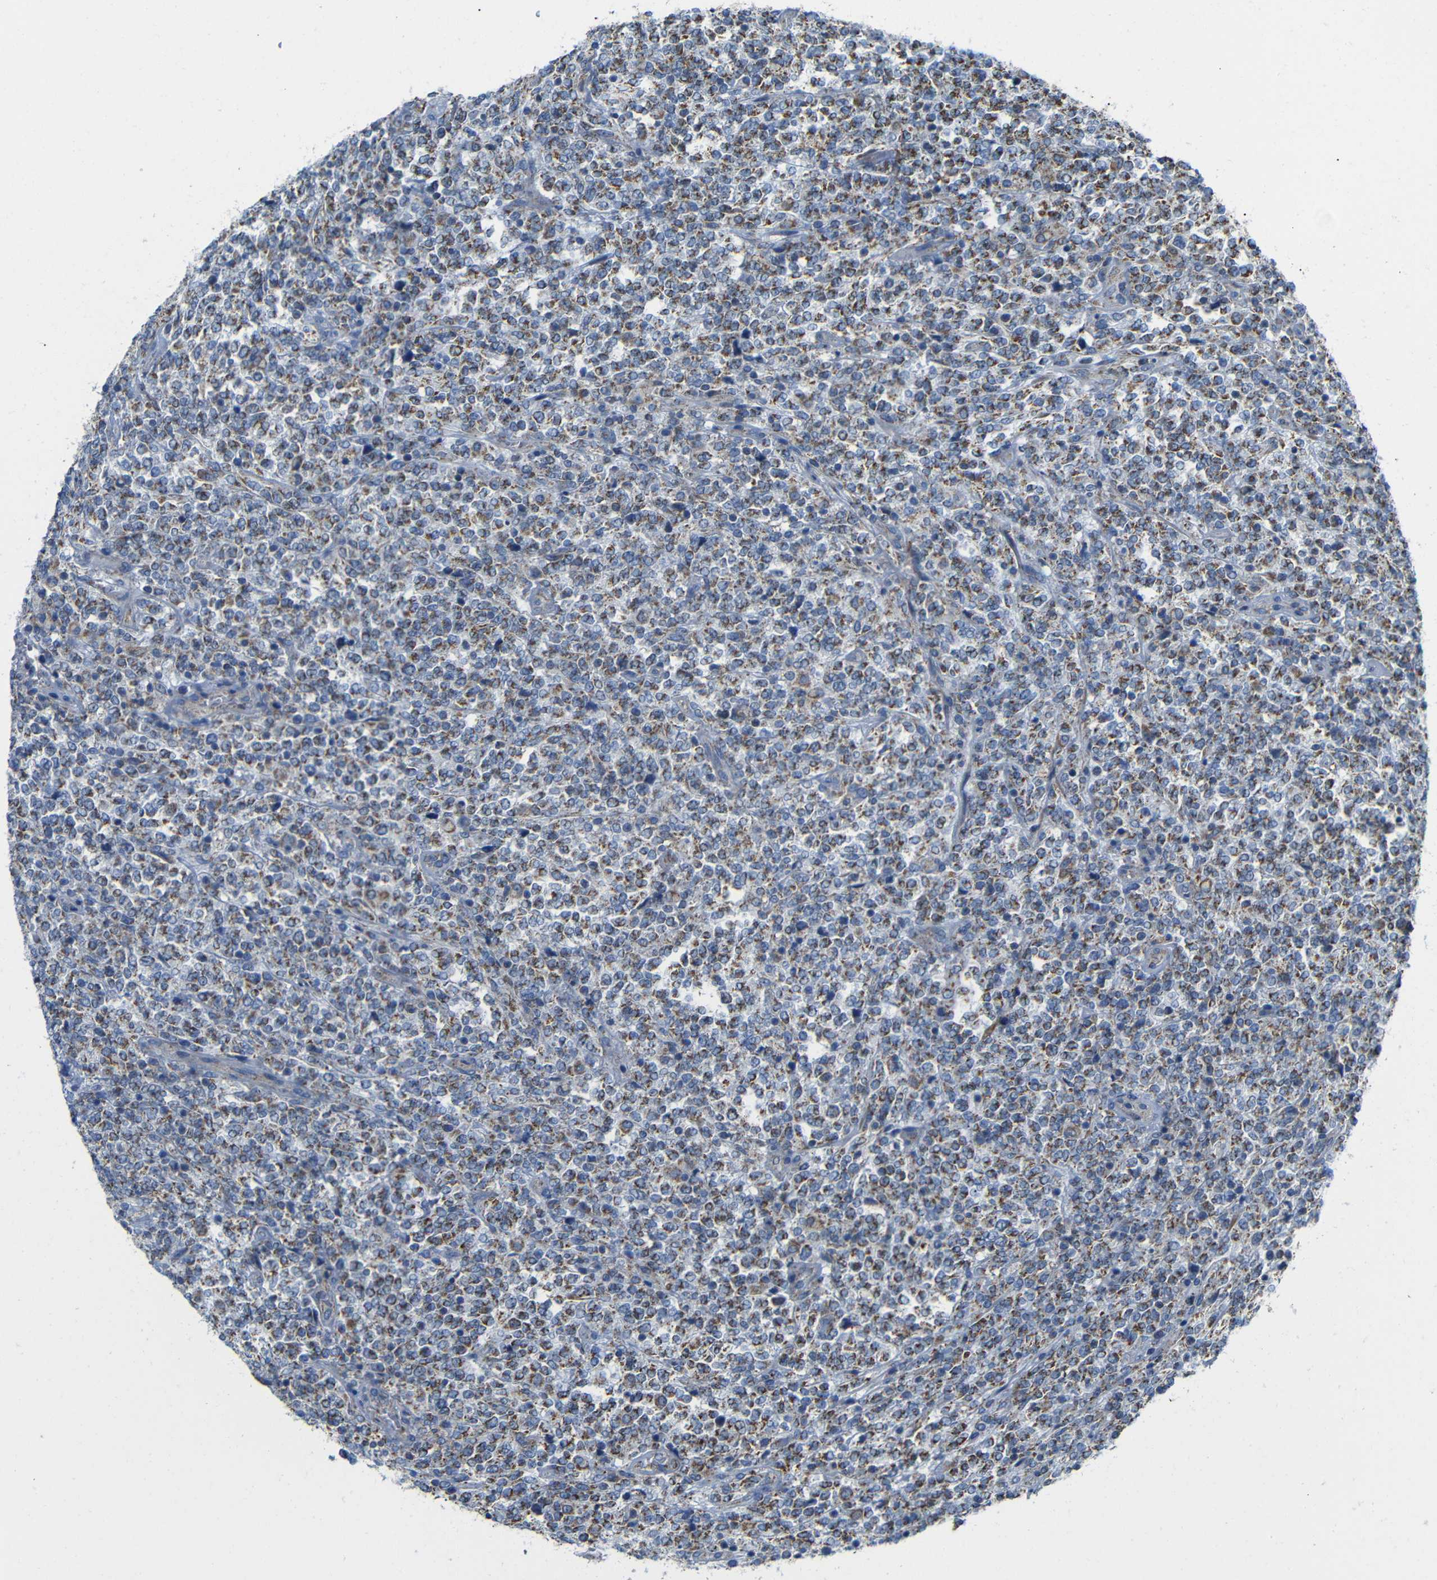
{"staining": {"intensity": "moderate", "quantity": ">75%", "location": "cytoplasmic/membranous"}, "tissue": "lymphoma", "cell_type": "Tumor cells", "image_type": "cancer", "snomed": [{"axis": "morphology", "description": "Malignant lymphoma, non-Hodgkin's type, High grade"}, {"axis": "topography", "description": "Soft tissue"}], "caption": "Immunohistochemical staining of human high-grade malignant lymphoma, non-Hodgkin's type shows medium levels of moderate cytoplasmic/membranous protein staining in about >75% of tumor cells. Using DAB (3,3'-diaminobenzidine) (brown) and hematoxylin (blue) stains, captured at high magnification using brightfield microscopy.", "gene": "FAM171B", "patient": {"sex": "male", "age": 18}}